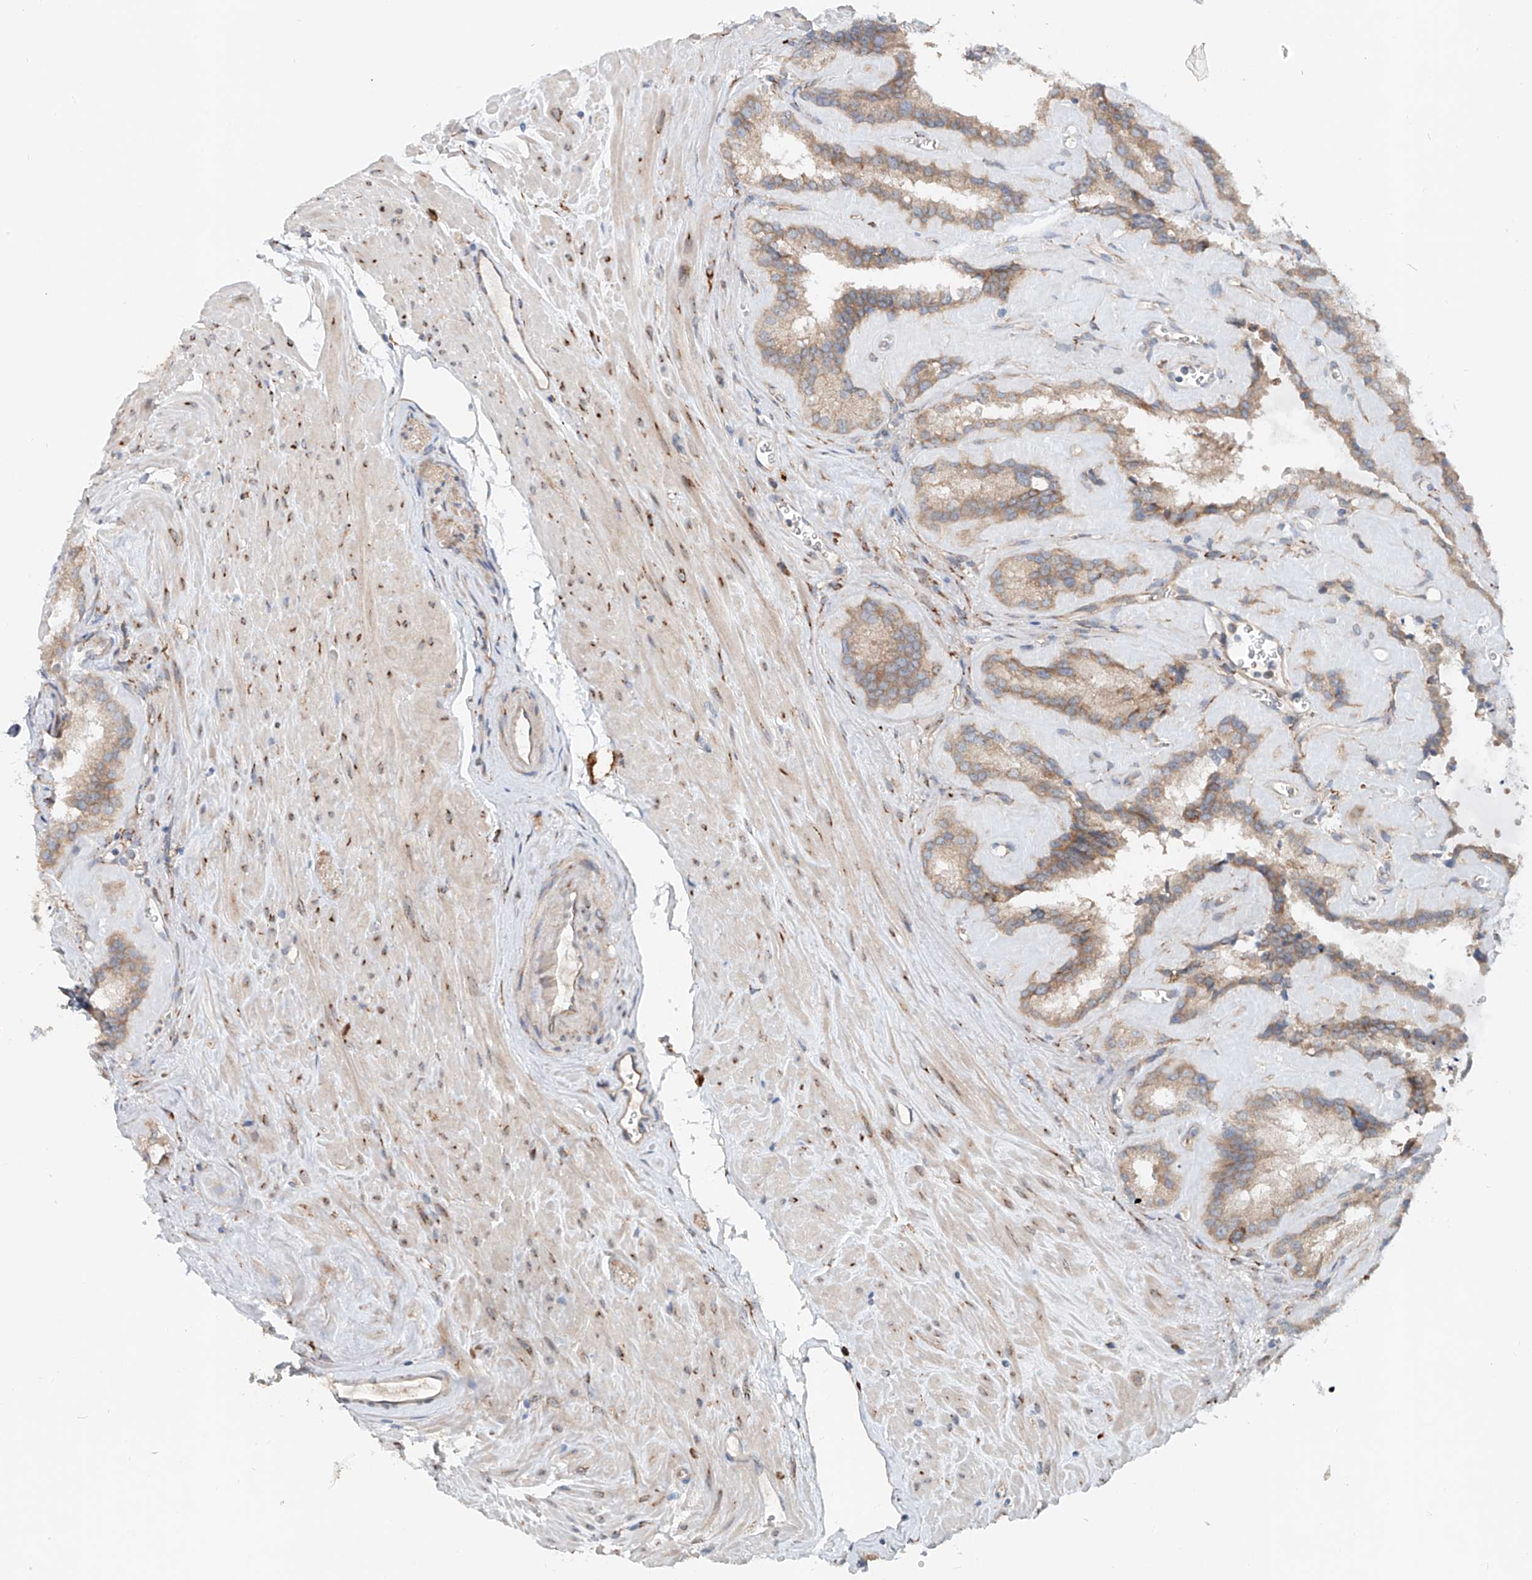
{"staining": {"intensity": "moderate", "quantity": ">75%", "location": "cytoplasmic/membranous"}, "tissue": "seminal vesicle", "cell_type": "Glandular cells", "image_type": "normal", "snomed": [{"axis": "morphology", "description": "Normal tissue, NOS"}, {"axis": "topography", "description": "Prostate"}, {"axis": "topography", "description": "Seminal veicle"}], "caption": "DAB immunohistochemical staining of normal human seminal vesicle demonstrates moderate cytoplasmic/membranous protein staining in approximately >75% of glandular cells.", "gene": "SNAP29", "patient": {"sex": "male", "age": 59}}